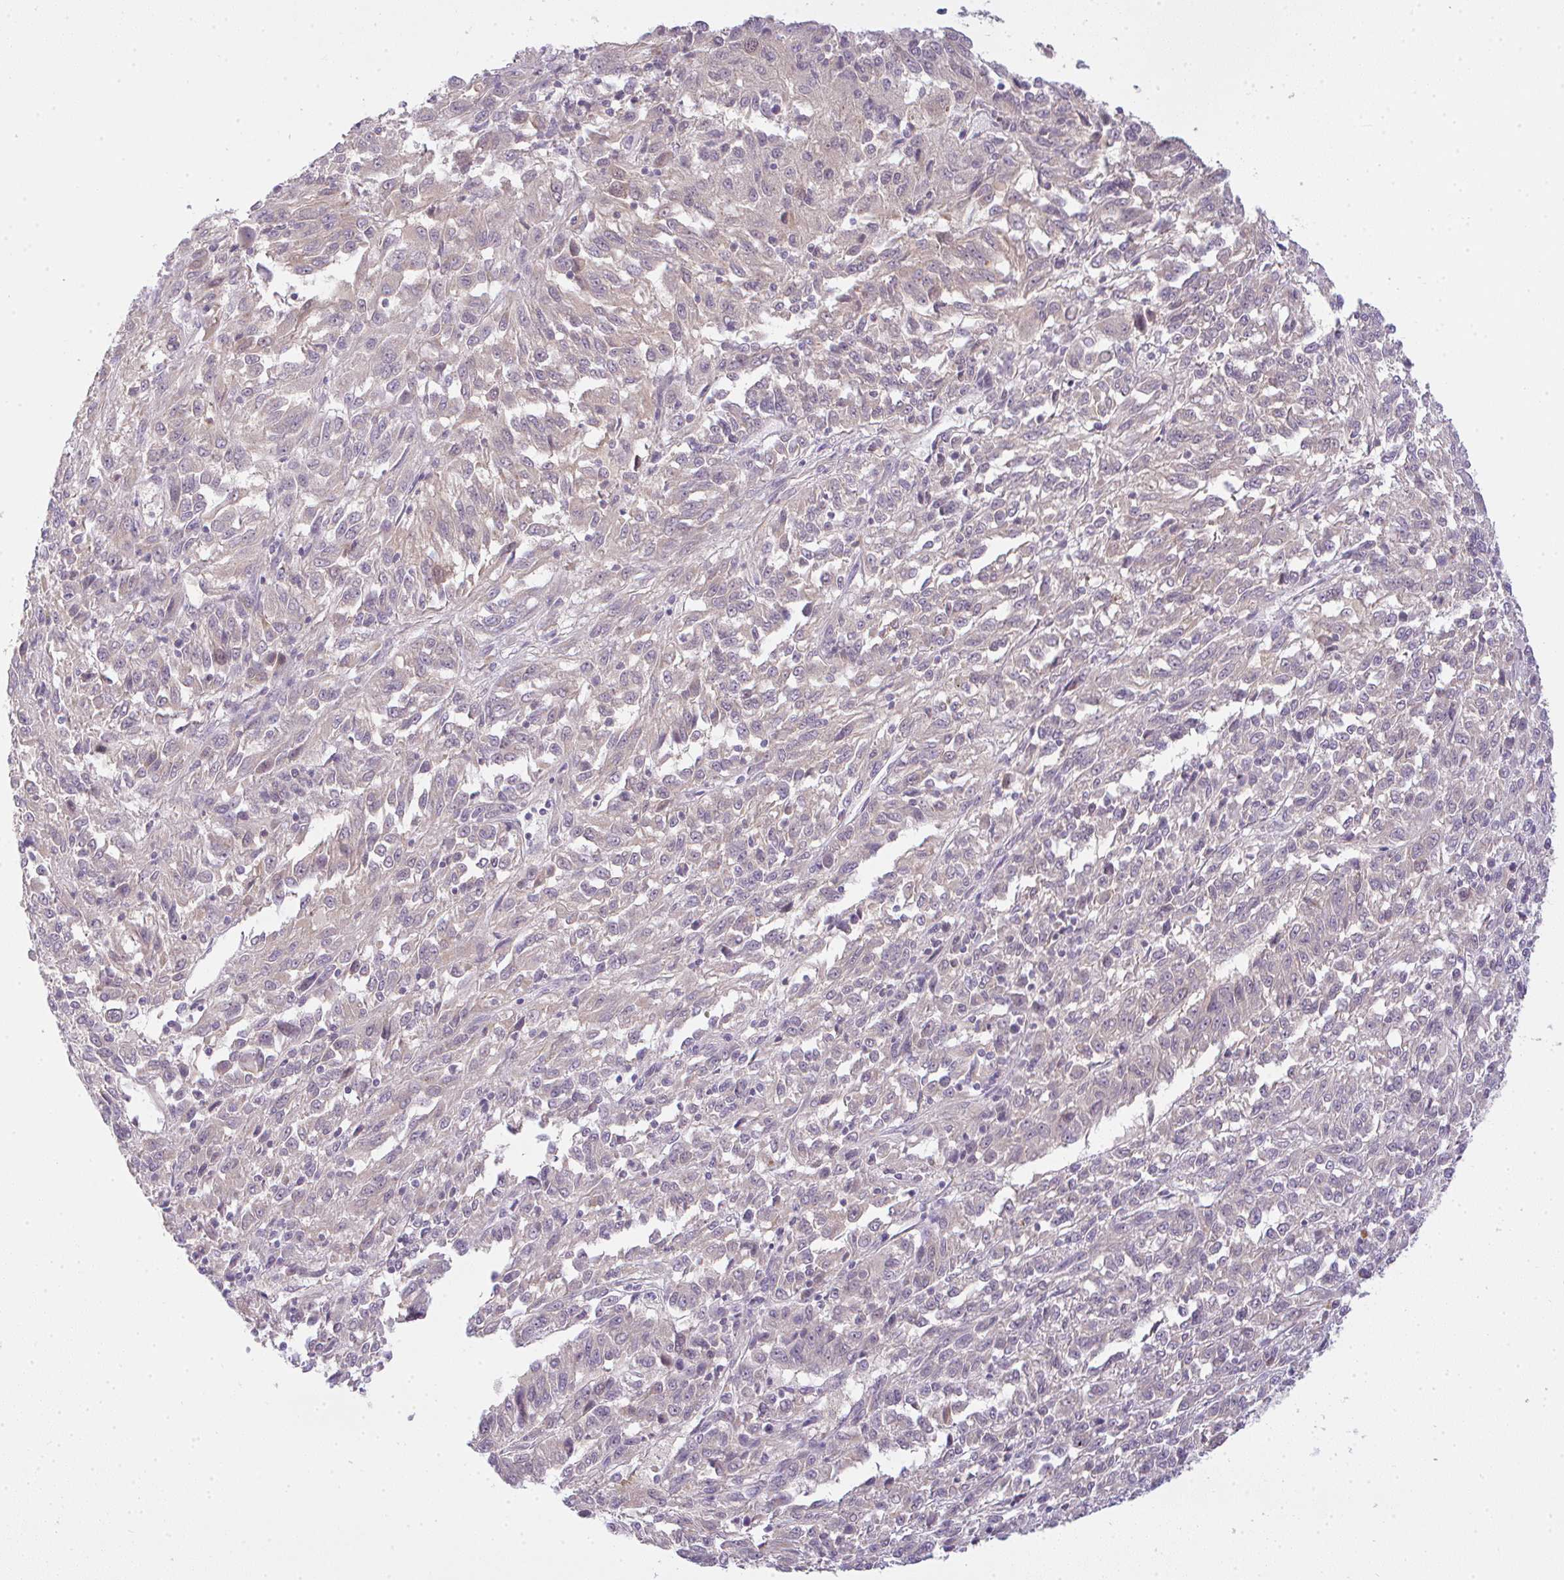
{"staining": {"intensity": "negative", "quantity": "none", "location": "none"}, "tissue": "melanoma", "cell_type": "Tumor cells", "image_type": "cancer", "snomed": [{"axis": "morphology", "description": "Malignant melanoma, Metastatic site"}, {"axis": "topography", "description": "Lung"}], "caption": "Immunohistochemical staining of melanoma demonstrates no significant positivity in tumor cells.", "gene": "CSE1L", "patient": {"sex": "male", "age": 64}}